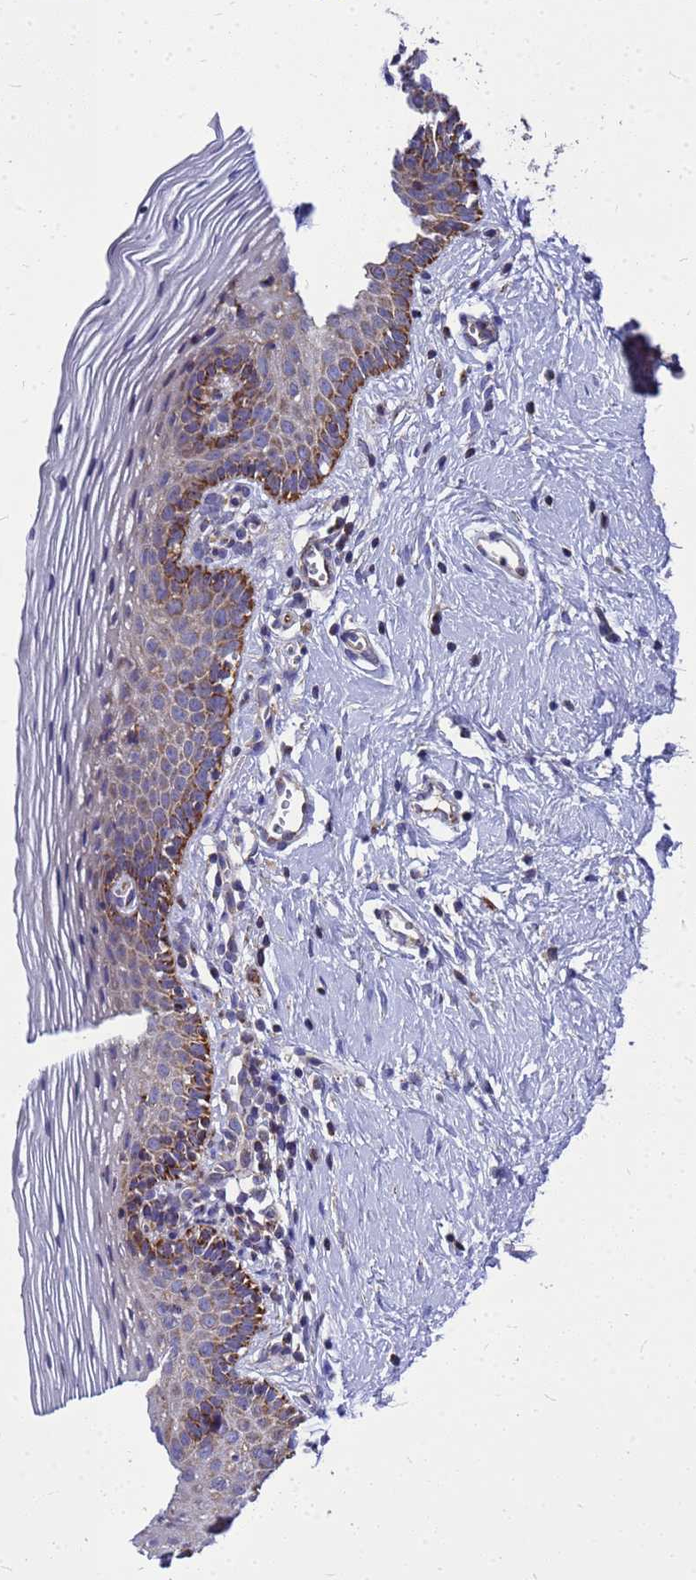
{"staining": {"intensity": "strong", "quantity": "<25%", "location": "cytoplasmic/membranous"}, "tissue": "vagina", "cell_type": "Squamous epithelial cells", "image_type": "normal", "snomed": [{"axis": "morphology", "description": "Normal tissue, NOS"}, {"axis": "topography", "description": "Vagina"}], "caption": "A medium amount of strong cytoplasmic/membranous expression is present in about <25% of squamous epithelial cells in normal vagina.", "gene": "CMC4", "patient": {"sex": "female", "age": 32}}